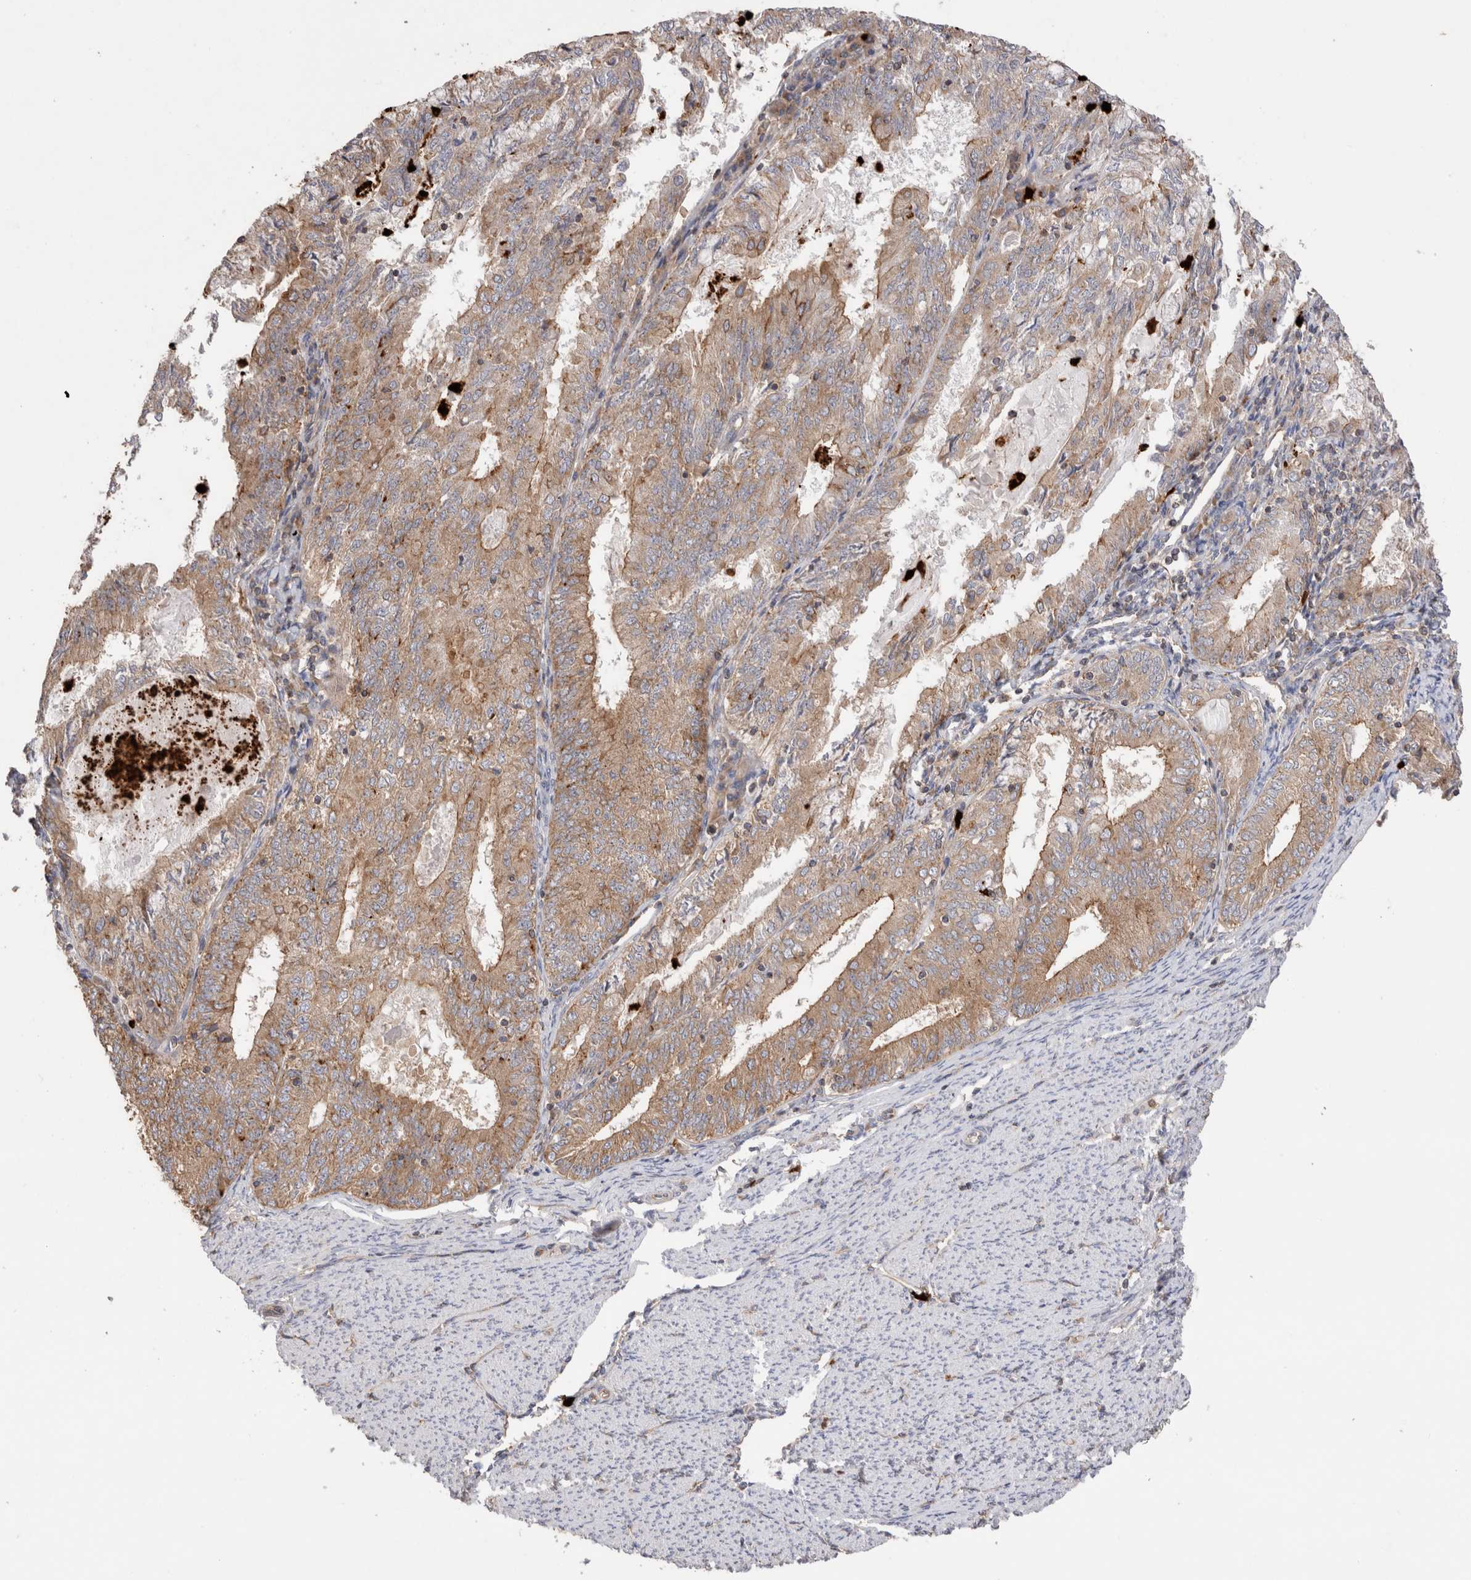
{"staining": {"intensity": "weak", "quantity": ">75%", "location": "cytoplasmic/membranous"}, "tissue": "endometrial cancer", "cell_type": "Tumor cells", "image_type": "cancer", "snomed": [{"axis": "morphology", "description": "Adenocarcinoma, NOS"}, {"axis": "topography", "description": "Endometrium"}], "caption": "High-magnification brightfield microscopy of endometrial cancer stained with DAB (brown) and counterstained with hematoxylin (blue). tumor cells exhibit weak cytoplasmic/membranous staining is identified in approximately>75% of cells. Using DAB (3,3'-diaminobenzidine) (brown) and hematoxylin (blue) stains, captured at high magnification using brightfield microscopy.", "gene": "NXT2", "patient": {"sex": "female", "age": 57}}